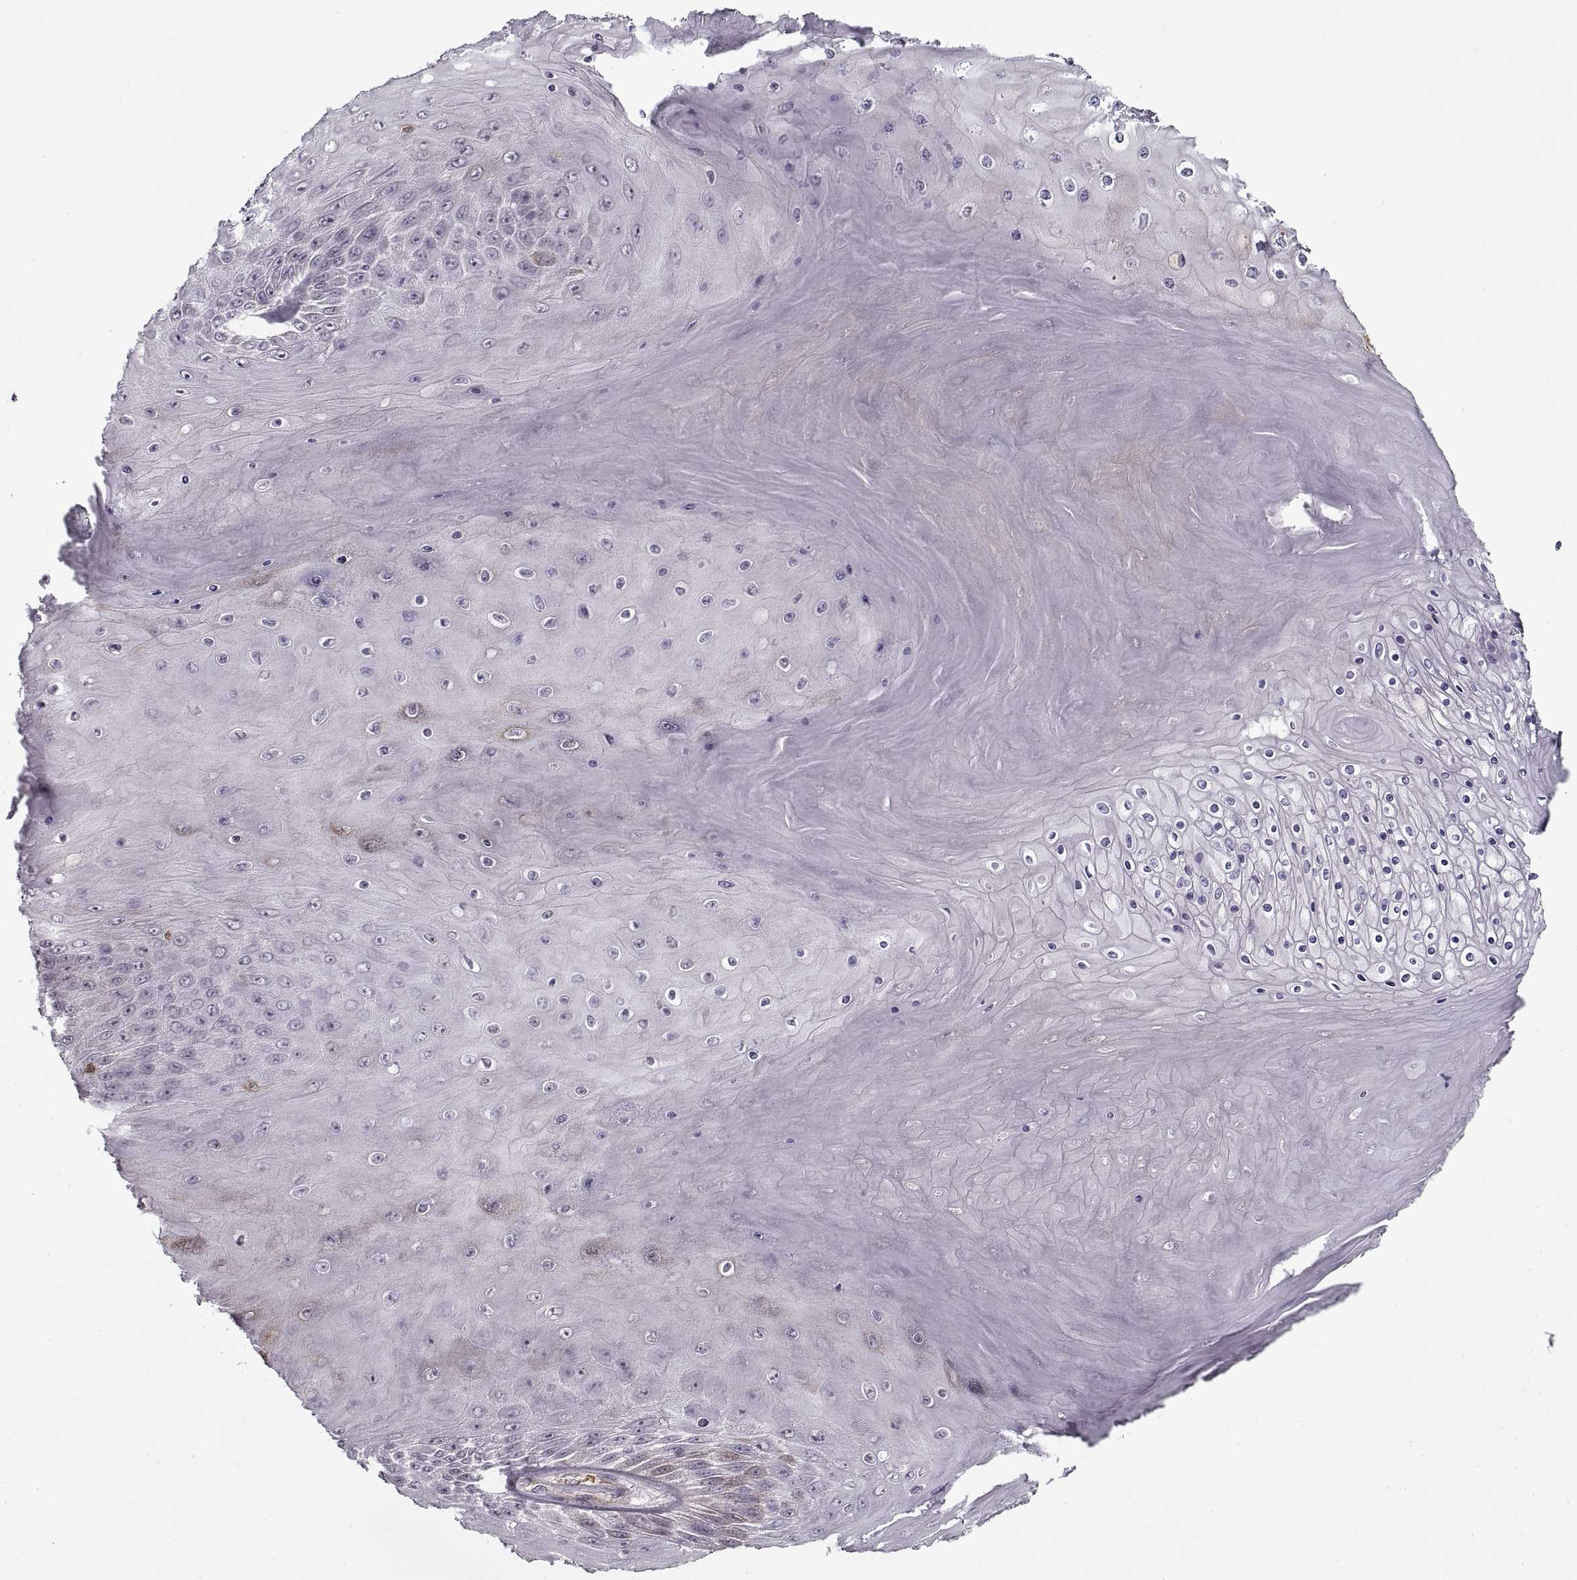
{"staining": {"intensity": "negative", "quantity": "none", "location": "none"}, "tissue": "skin cancer", "cell_type": "Tumor cells", "image_type": "cancer", "snomed": [{"axis": "morphology", "description": "Squamous cell carcinoma, NOS"}, {"axis": "topography", "description": "Skin"}], "caption": "An IHC image of squamous cell carcinoma (skin) is shown. There is no staining in tumor cells of squamous cell carcinoma (skin).", "gene": "GAD2", "patient": {"sex": "male", "age": 62}}